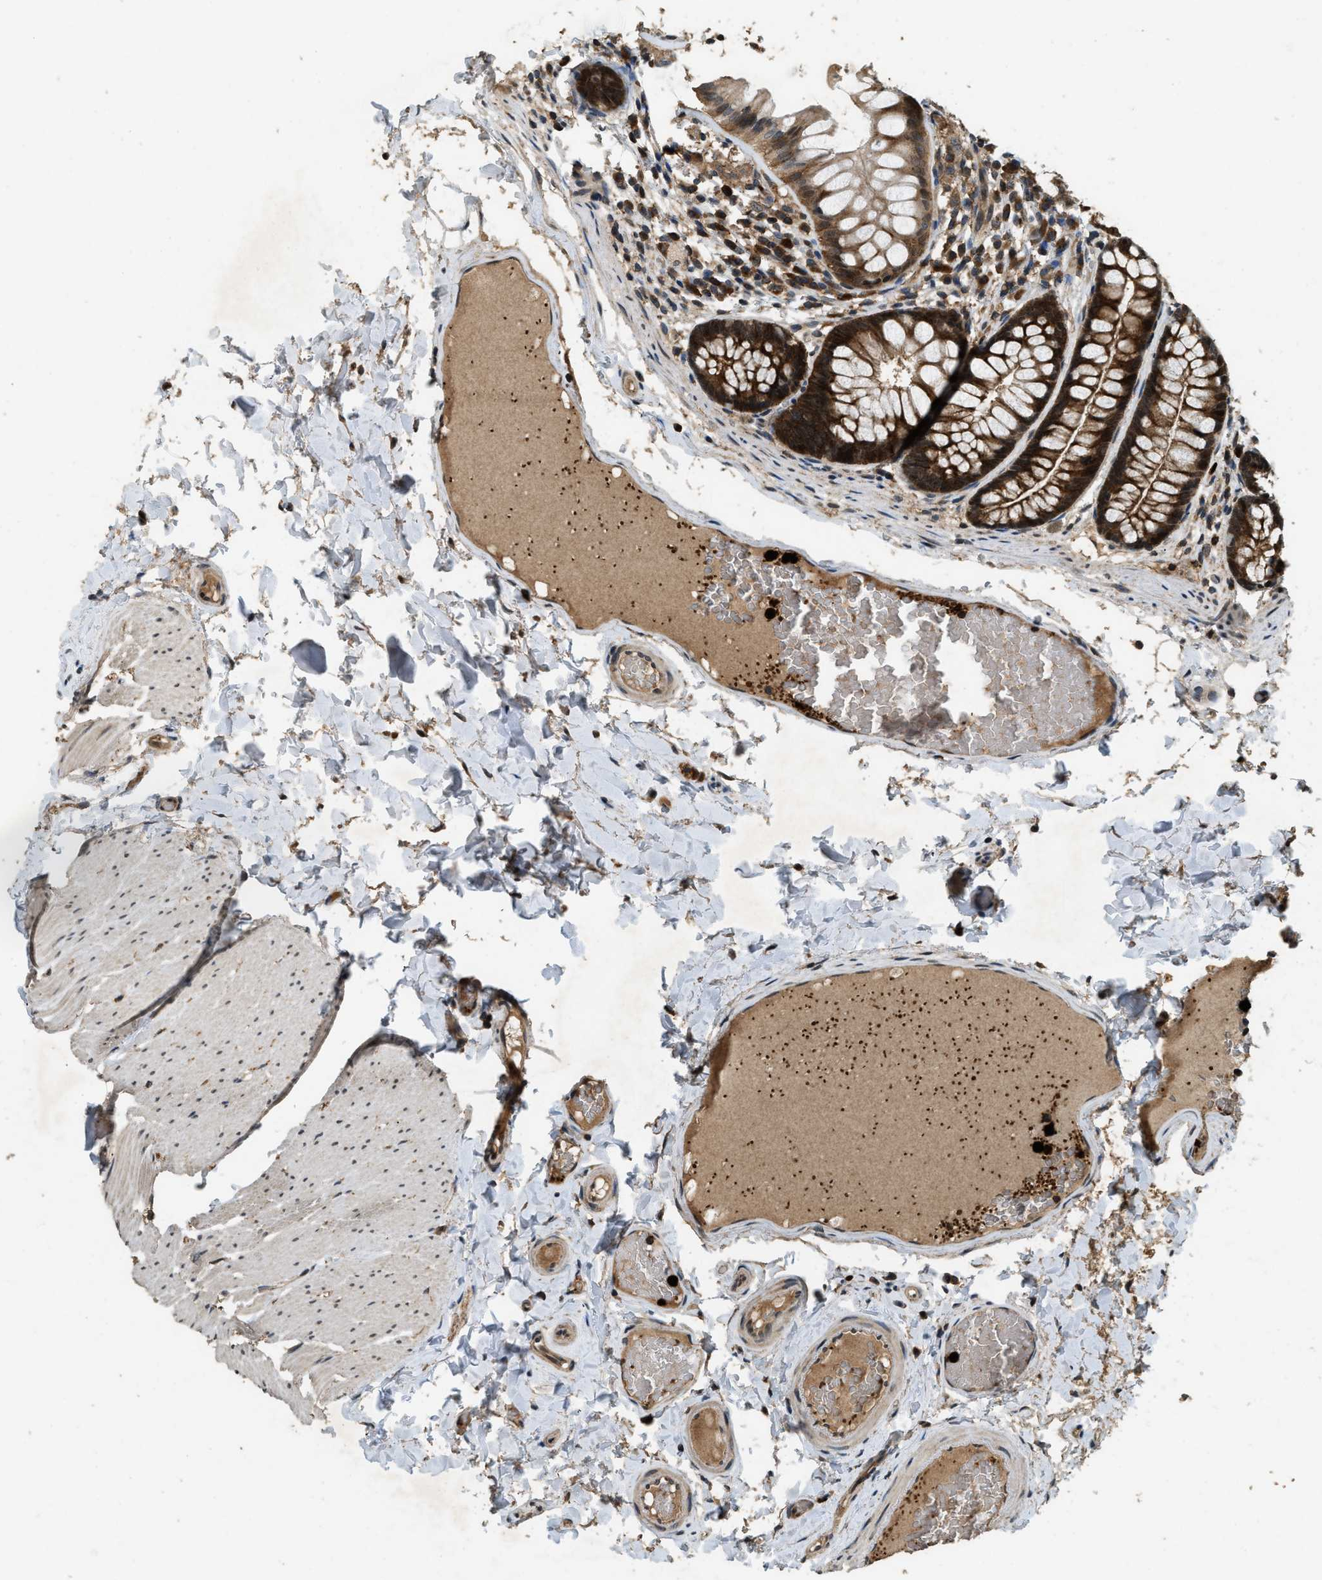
{"staining": {"intensity": "moderate", "quantity": ">75%", "location": "cytoplasmic/membranous,nuclear"}, "tissue": "colon", "cell_type": "Endothelial cells", "image_type": "normal", "snomed": [{"axis": "morphology", "description": "Normal tissue, NOS"}, {"axis": "topography", "description": "Colon"}], "caption": "Normal colon demonstrates moderate cytoplasmic/membranous,nuclear expression in approximately >75% of endothelial cells, visualized by immunohistochemistry. The staining was performed using DAB (3,3'-diaminobenzidine) to visualize the protein expression in brown, while the nuclei were stained in blue with hematoxylin (Magnification: 20x).", "gene": "RNF141", "patient": {"sex": "female", "age": 56}}